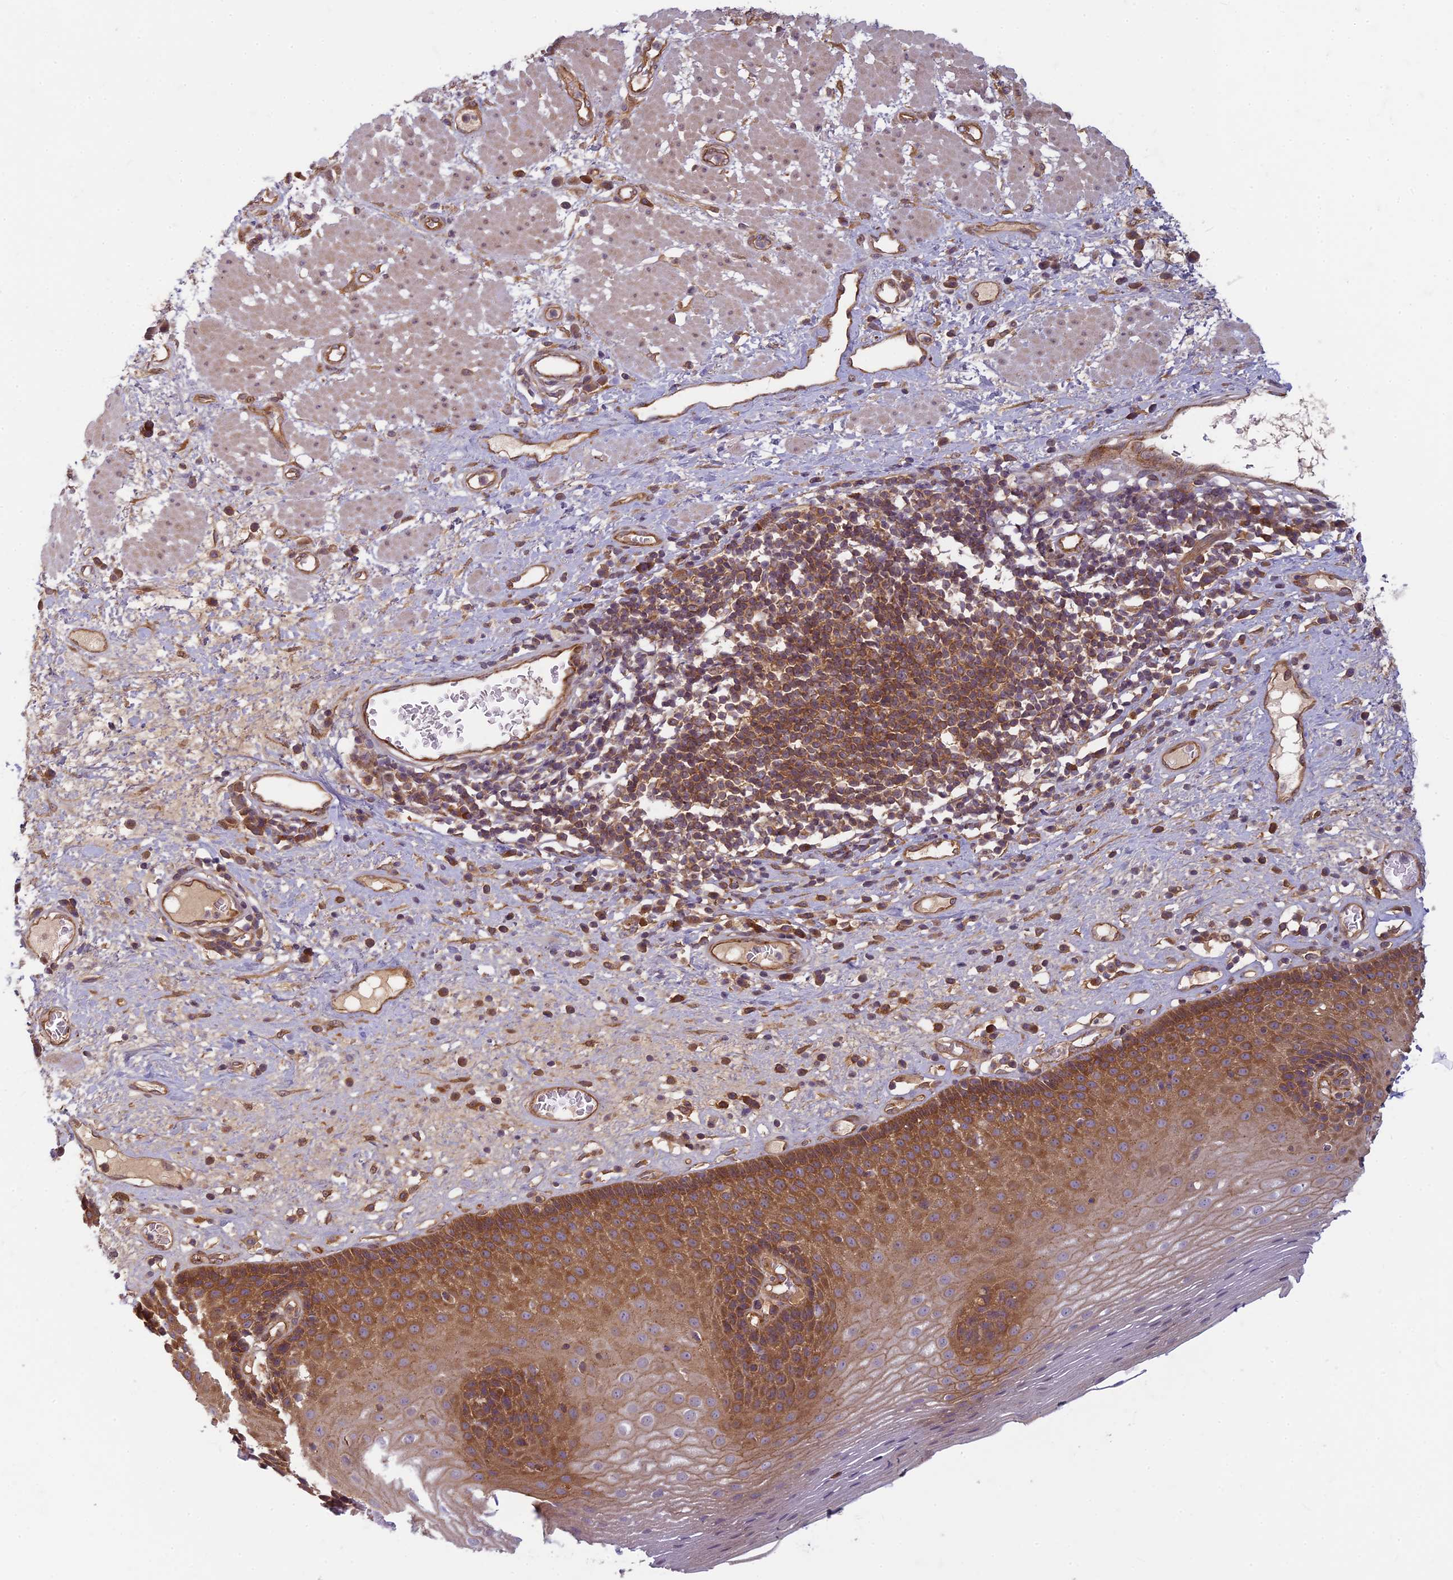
{"staining": {"intensity": "strong", "quantity": "25%-75%", "location": "cytoplasmic/membranous"}, "tissue": "esophagus", "cell_type": "Squamous epithelial cells", "image_type": "normal", "snomed": [{"axis": "morphology", "description": "Normal tissue, NOS"}, {"axis": "morphology", "description": "Adenocarcinoma, NOS"}, {"axis": "topography", "description": "Esophagus"}], "caption": "IHC micrograph of unremarkable esophagus: esophagus stained using immunohistochemistry shows high levels of strong protein expression localized specifically in the cytoplasmic/membranous of squamous epithelial cells, appearing as a cytoplasmic/membranous brown color.", "gene": "TCF25", "patient": {"sex": "male", "age": 62}}